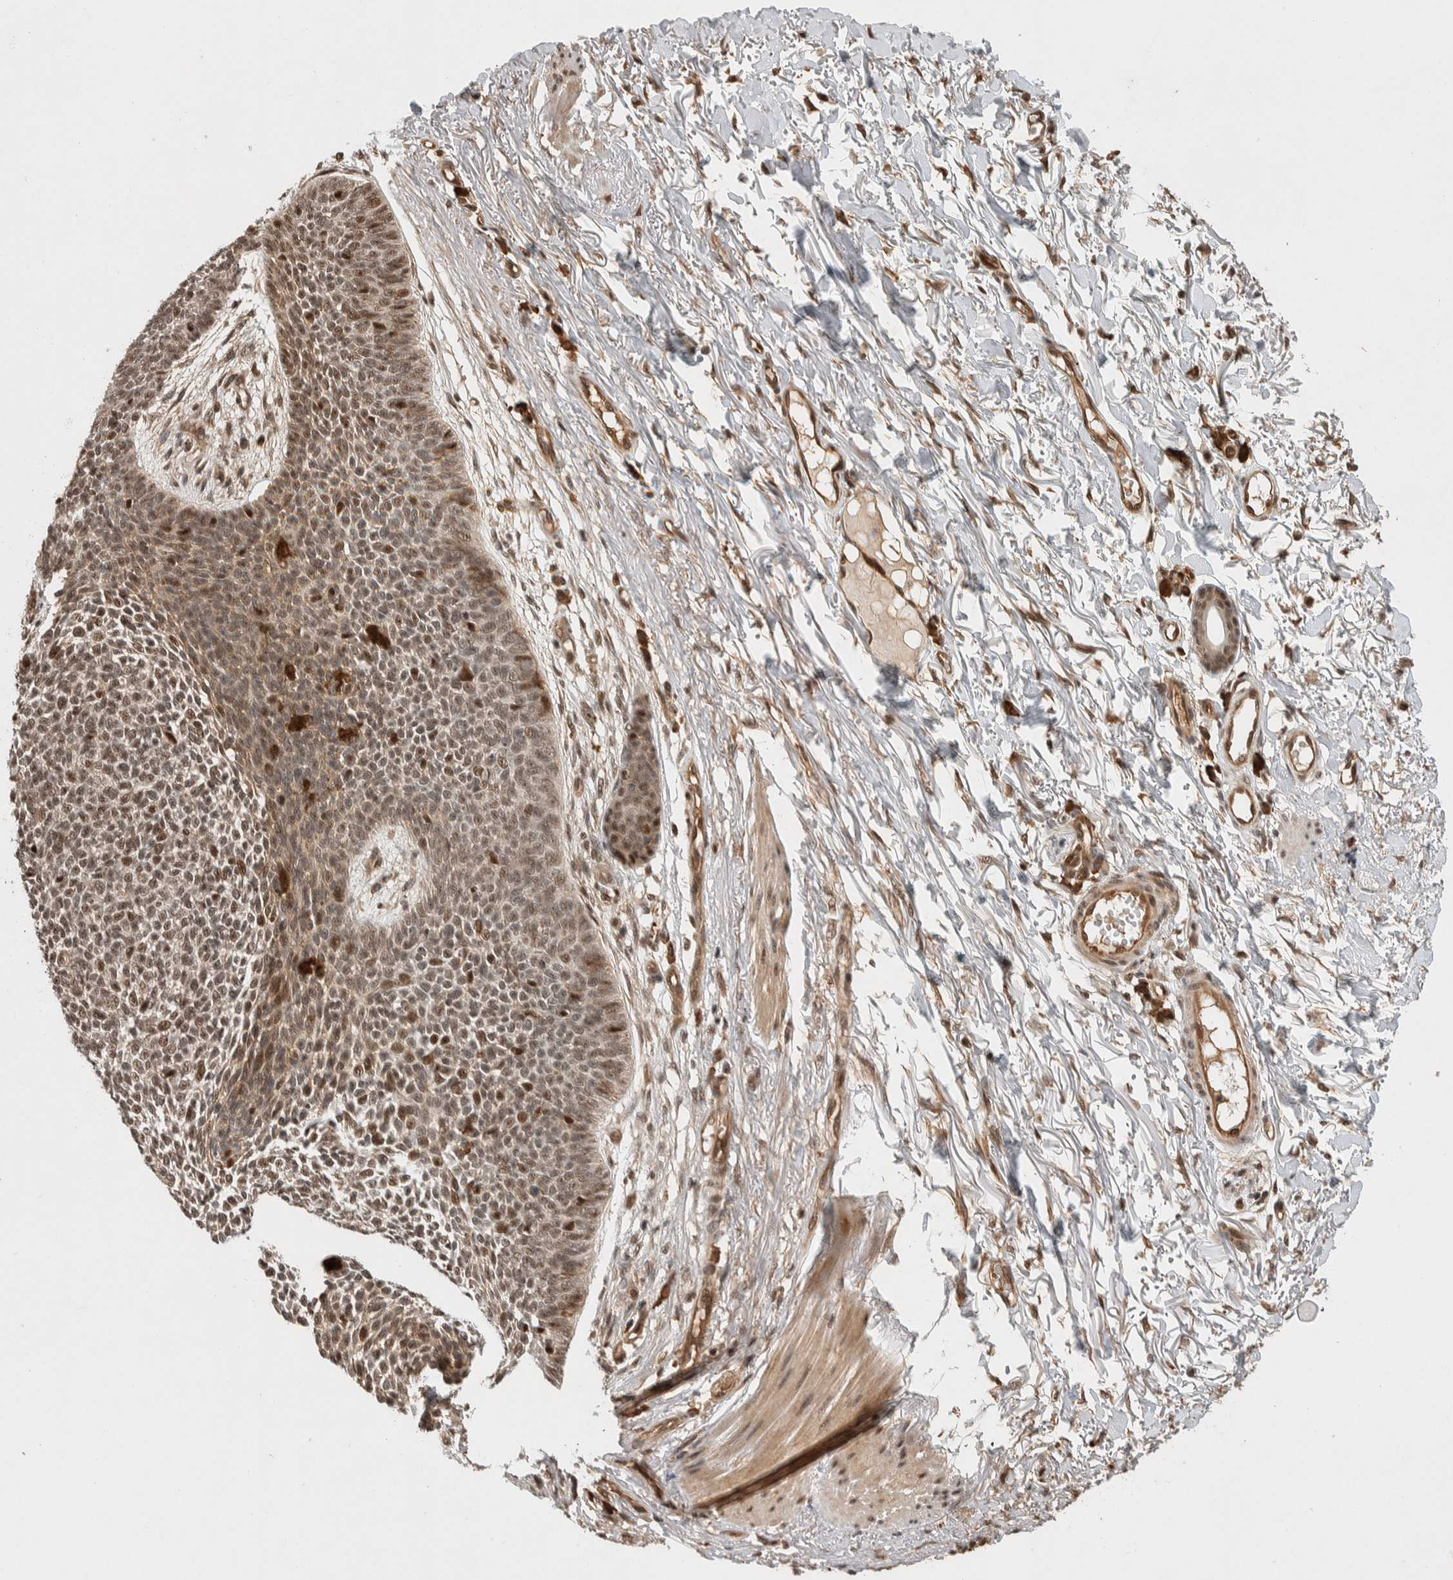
{"staining": {"intensity": "moderate", "quantity": ">75%", "location": "nuclear"}, "tissue": "skin cancer", "cell_type": "Tumor cells", "image_type": "cancer", "snomed": [{"axis": "morphology", "description": "Basal cell carcinoma"}, {"axis": "topography", "description": "Skin"}], "caption": "Basal cell carcinoma (skin) tissue reveals moderate nuclear staining in about >75% of tumor cells", "gene": "TOR1B", "patient": {"sex": "female", "age": 84}}